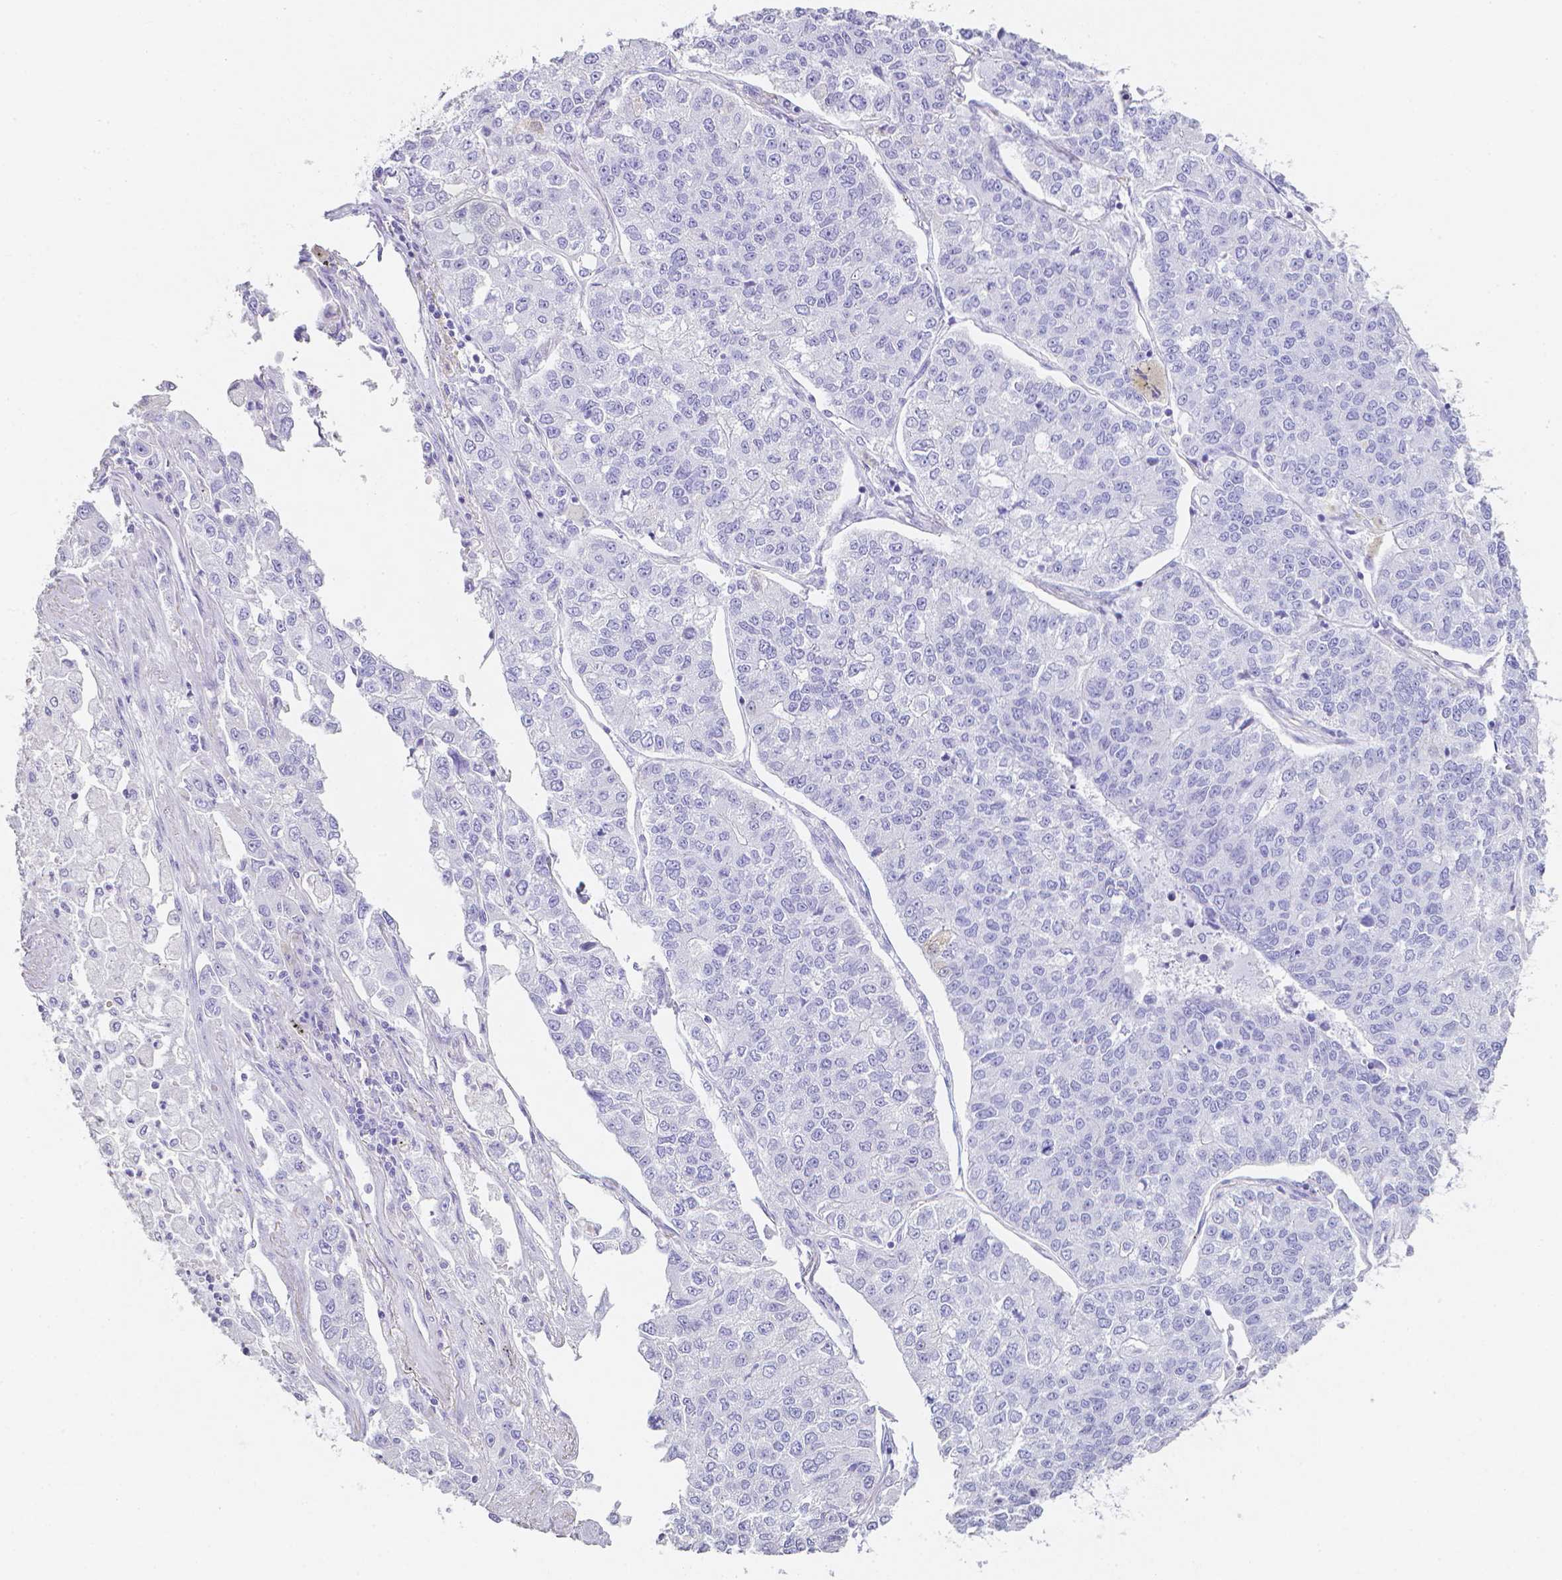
{"staining": {"intensity": "negative", "quantity": "none", "location": "none"}, "tissue": "lung cancer", "cell_type": "Tumor cells", "image_type": "cancer", "snomed": [{"axis": "morphology", "description": "Adenocarcinoma, NOS"}, {"axis": "topography", "description": "Lung"}], "caption": "Adenocarcinoma (lung) was stained to show a protein in brown. There is no significant expression in tumor cells.", "gene": "LGALS4", "patient": {"sex": "male", "age": 49}}